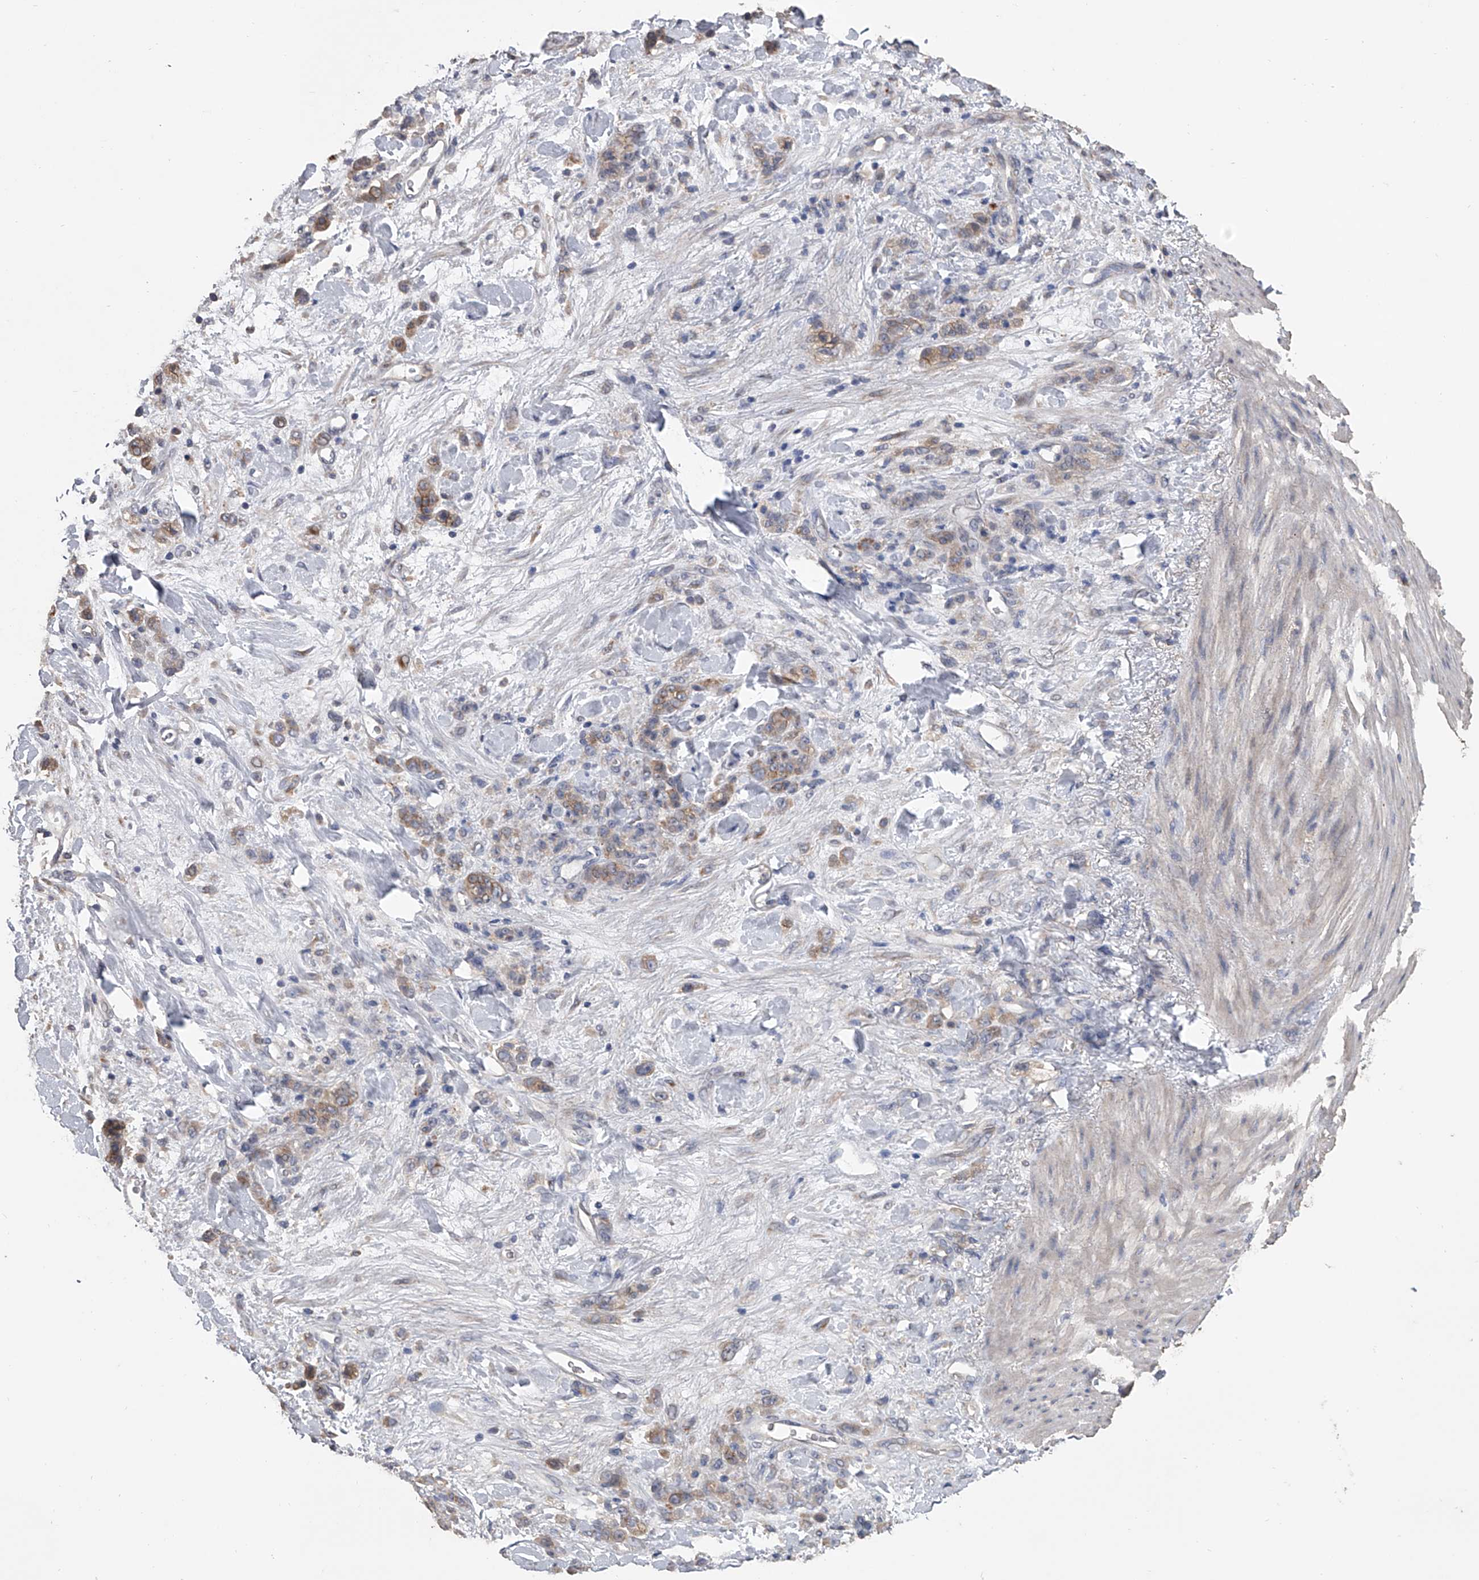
{"staining": {"intensity": "weak", "quantity": ">75%", "location": "cytoplasmic/membranous"}, "tissue": "stomach cancer", "cell_type": "Tumor cells", "image_type": "cancer", "snomed": [{"axis": "morphology", "description": "Normal tissue, NOS"}, {"axis": "morphology", "description": "Adenocarcinoma, NOS"}, {"axis": "topography", "description": "Stomach"}], "caption": "Immunohistochemistry staining of stomach cancer (adenocarcinoma), which exhibits low levels of weak cytoplasmic/membranous staining in about >75% of tumor cells indicating weak cytoplasmic/membranous protein positivity. The staining was performed using DAB (3,3'-diaminobenzidine) (brown) for protein detection and nuclei were counterstained in hematoxylin (blue).", "gene": "ZNF343", "patient": {"sex": "male", "age": 82}}